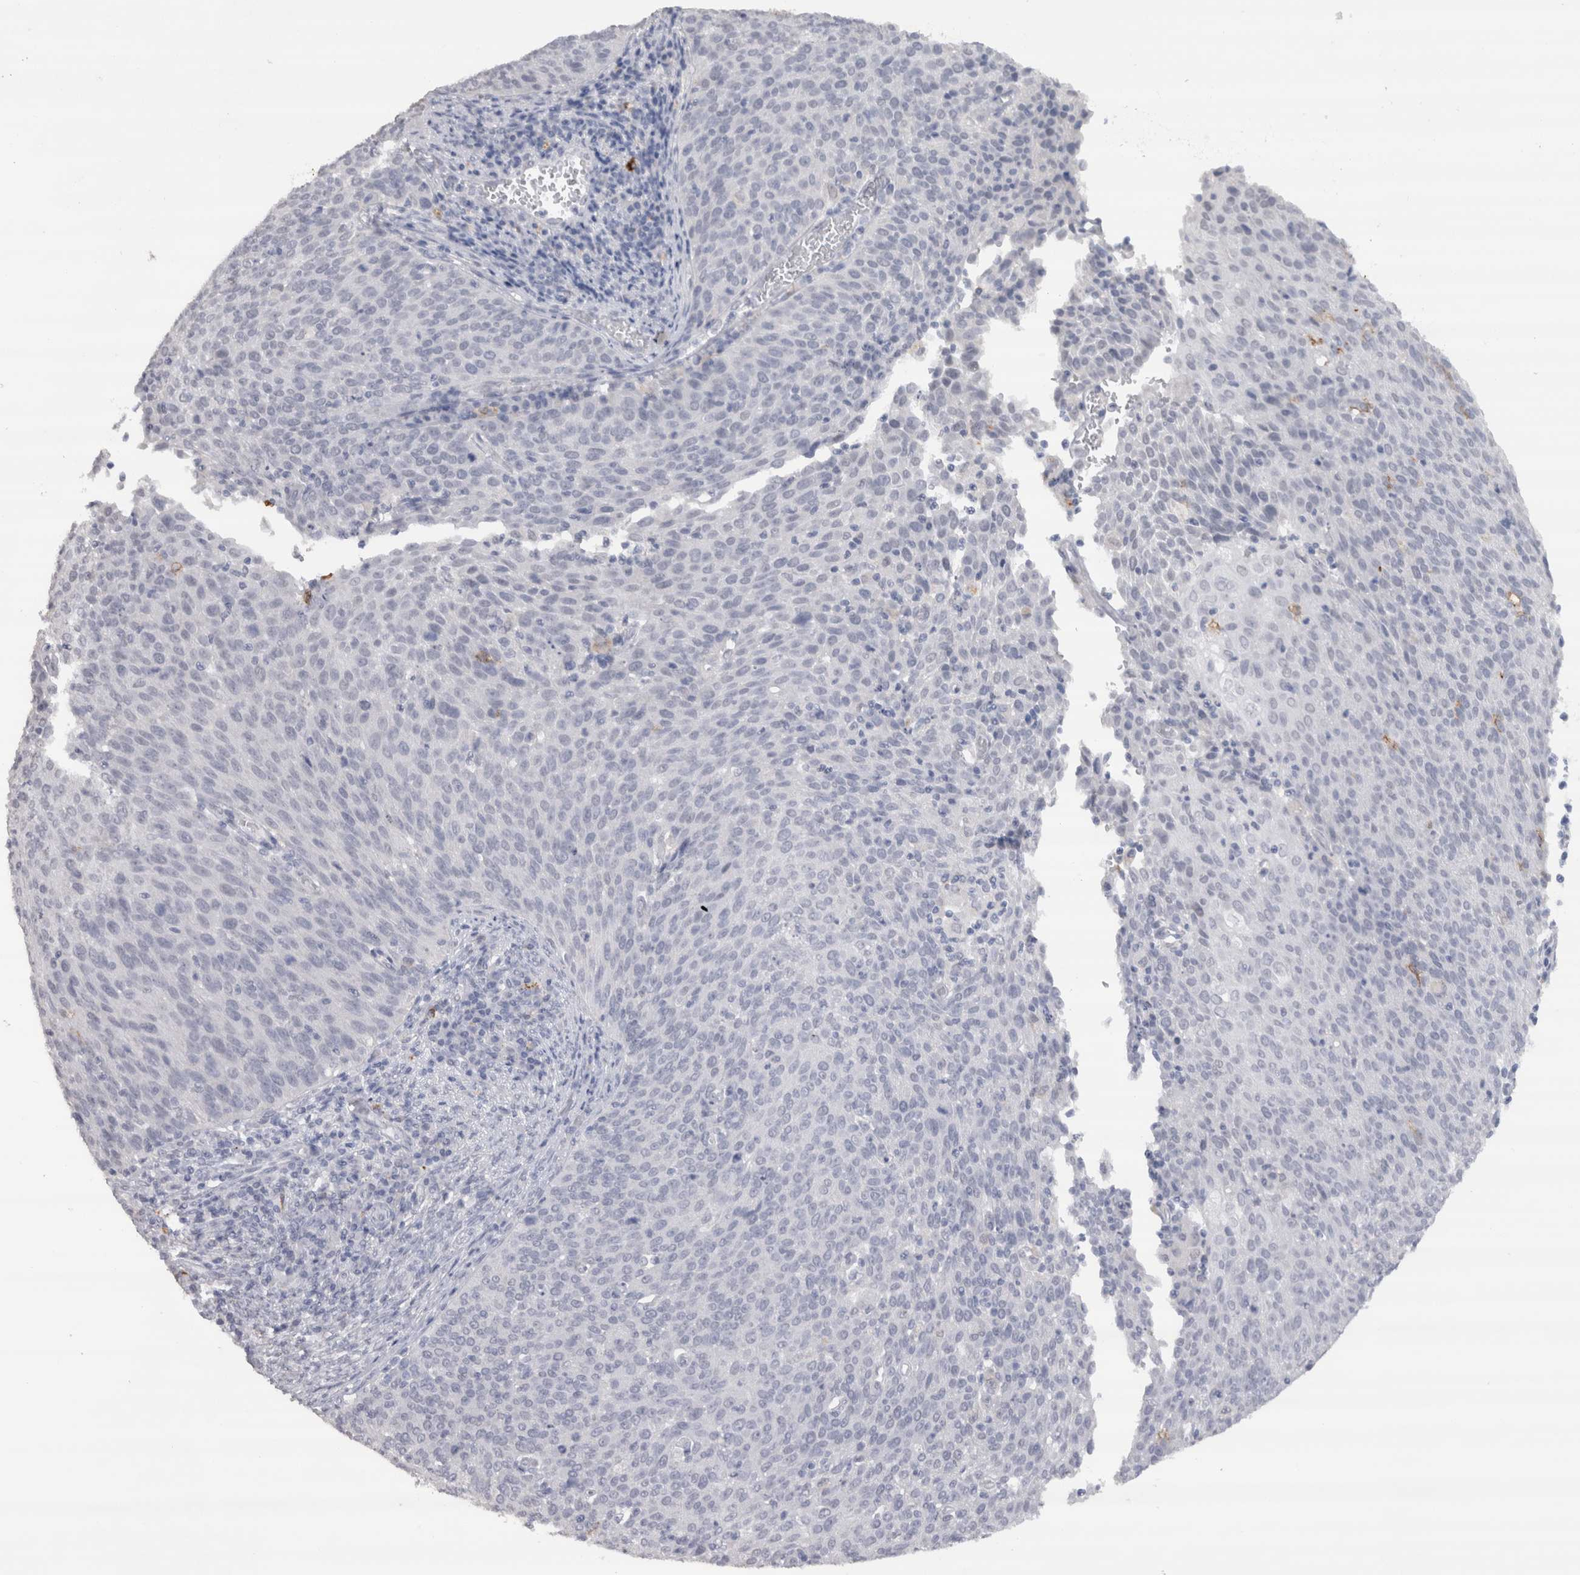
{"staining": {"intensity": "negative", "quantity": "none", "location": "none"}, "tissue": "cervical cancer", "cell_type": "Tumor cells", "image_type": "cancer", "snomed": [{"axis": "morphology", "description": "Squamous cell carcinoma, NOS"}, {"axis": "topography", "description": "Cervix"}], "caption": "Tumor cells are negative for brown protein staining in cervical cancer.", "gene": "CDH17", "patient": {"sex": "female", "age": 38}}